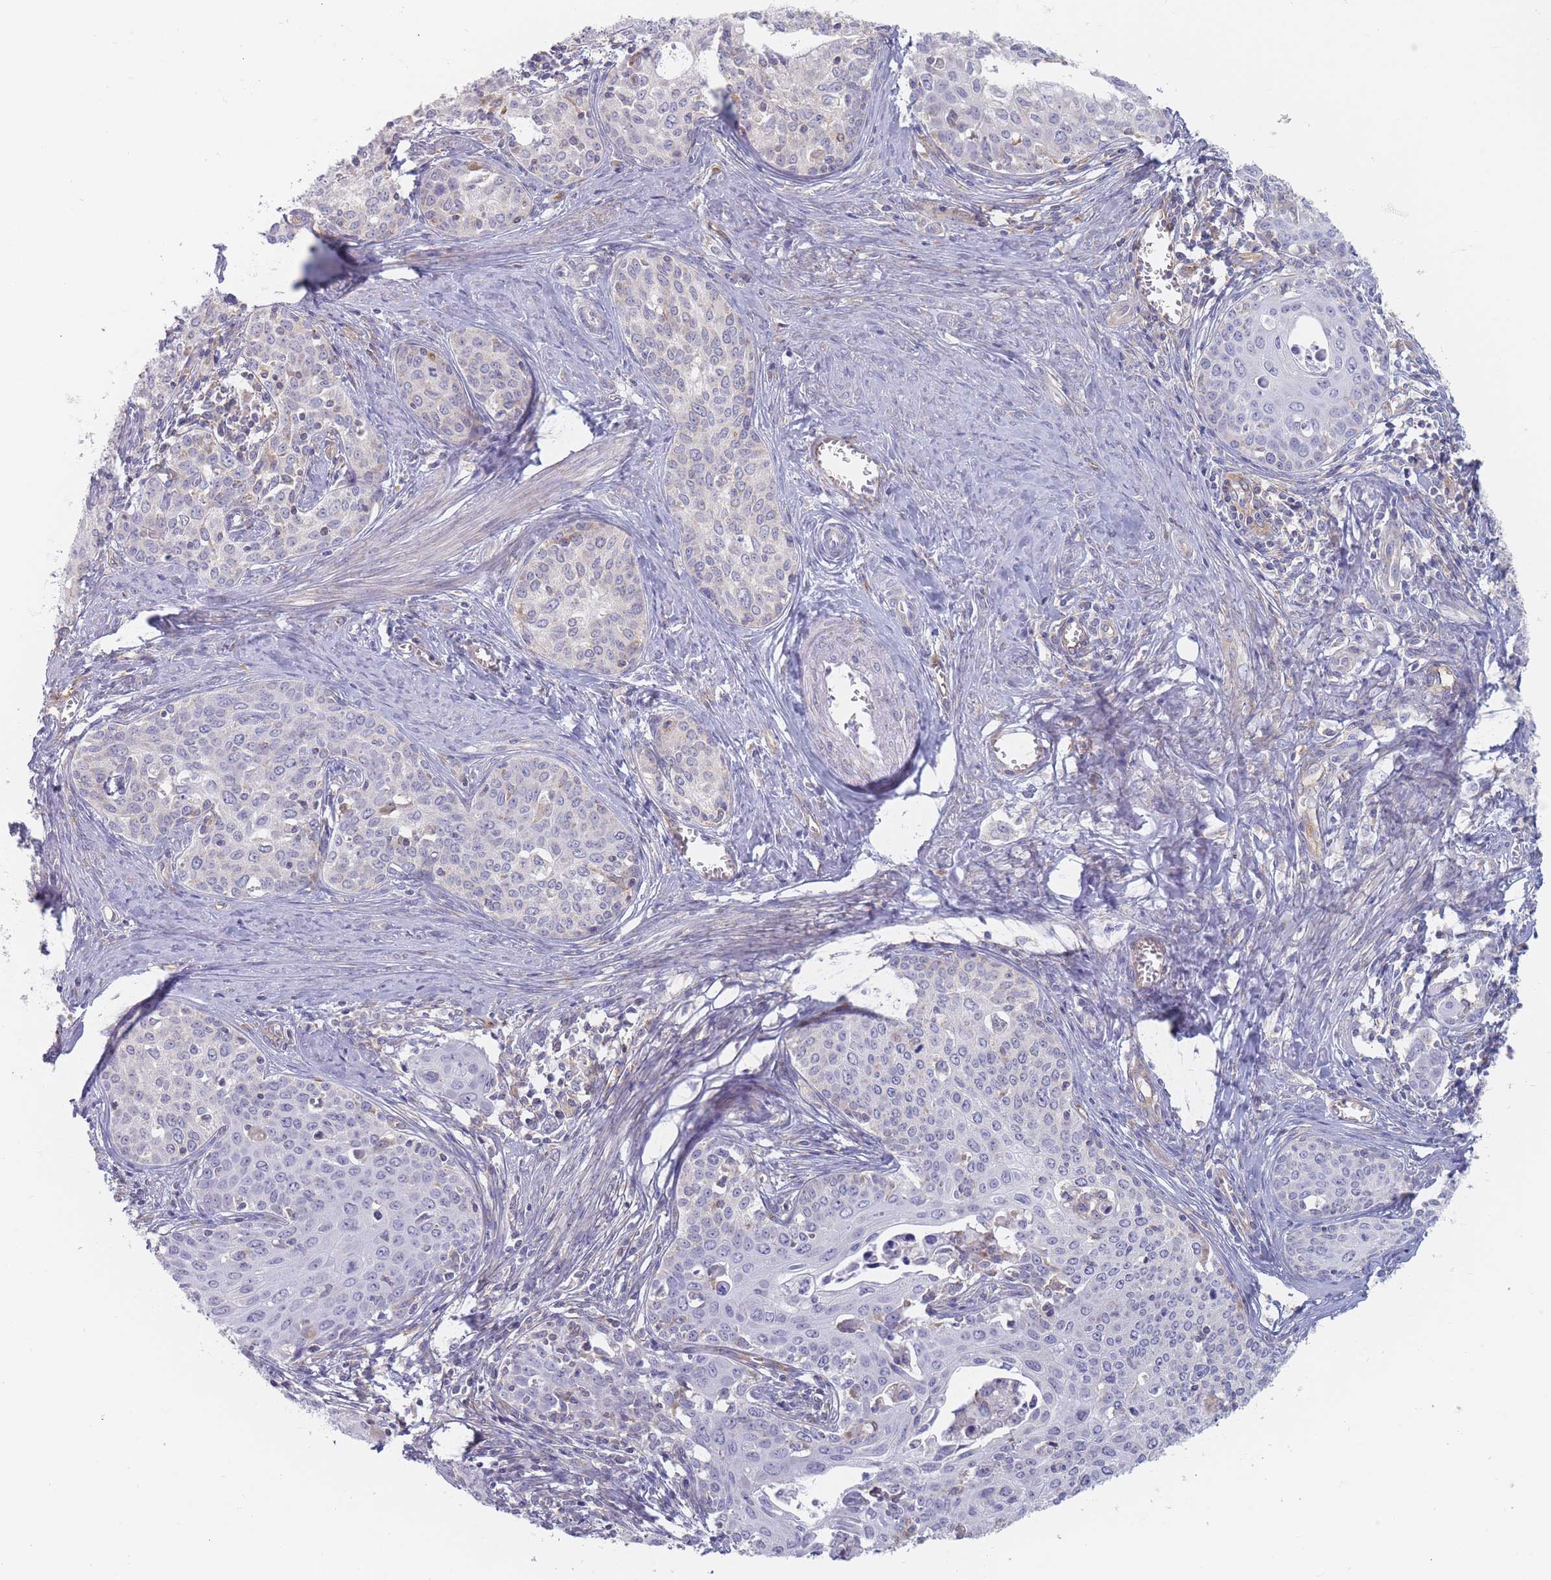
{"staining": {"intensity": "negative", "quantity": "none", "location": "none"}, "tissue": "cervical cancer", "cell_type": "Tumor cells", "image_type": "cancer", "snomed": [{"axis": "morphology", "description": "Squamous cell carcinoma, NOS"}, {"axis": "morphology", "description": "Adenocarcinoma, NOS"}, {"axis": "topography", "description": "Cervix"}], "caption": "Tumor cells show no significant protein positivity in squamous cell carcinoma (cervical).", "gene": "MAP1S", "patient": {"sex": "female", "age": 52}}